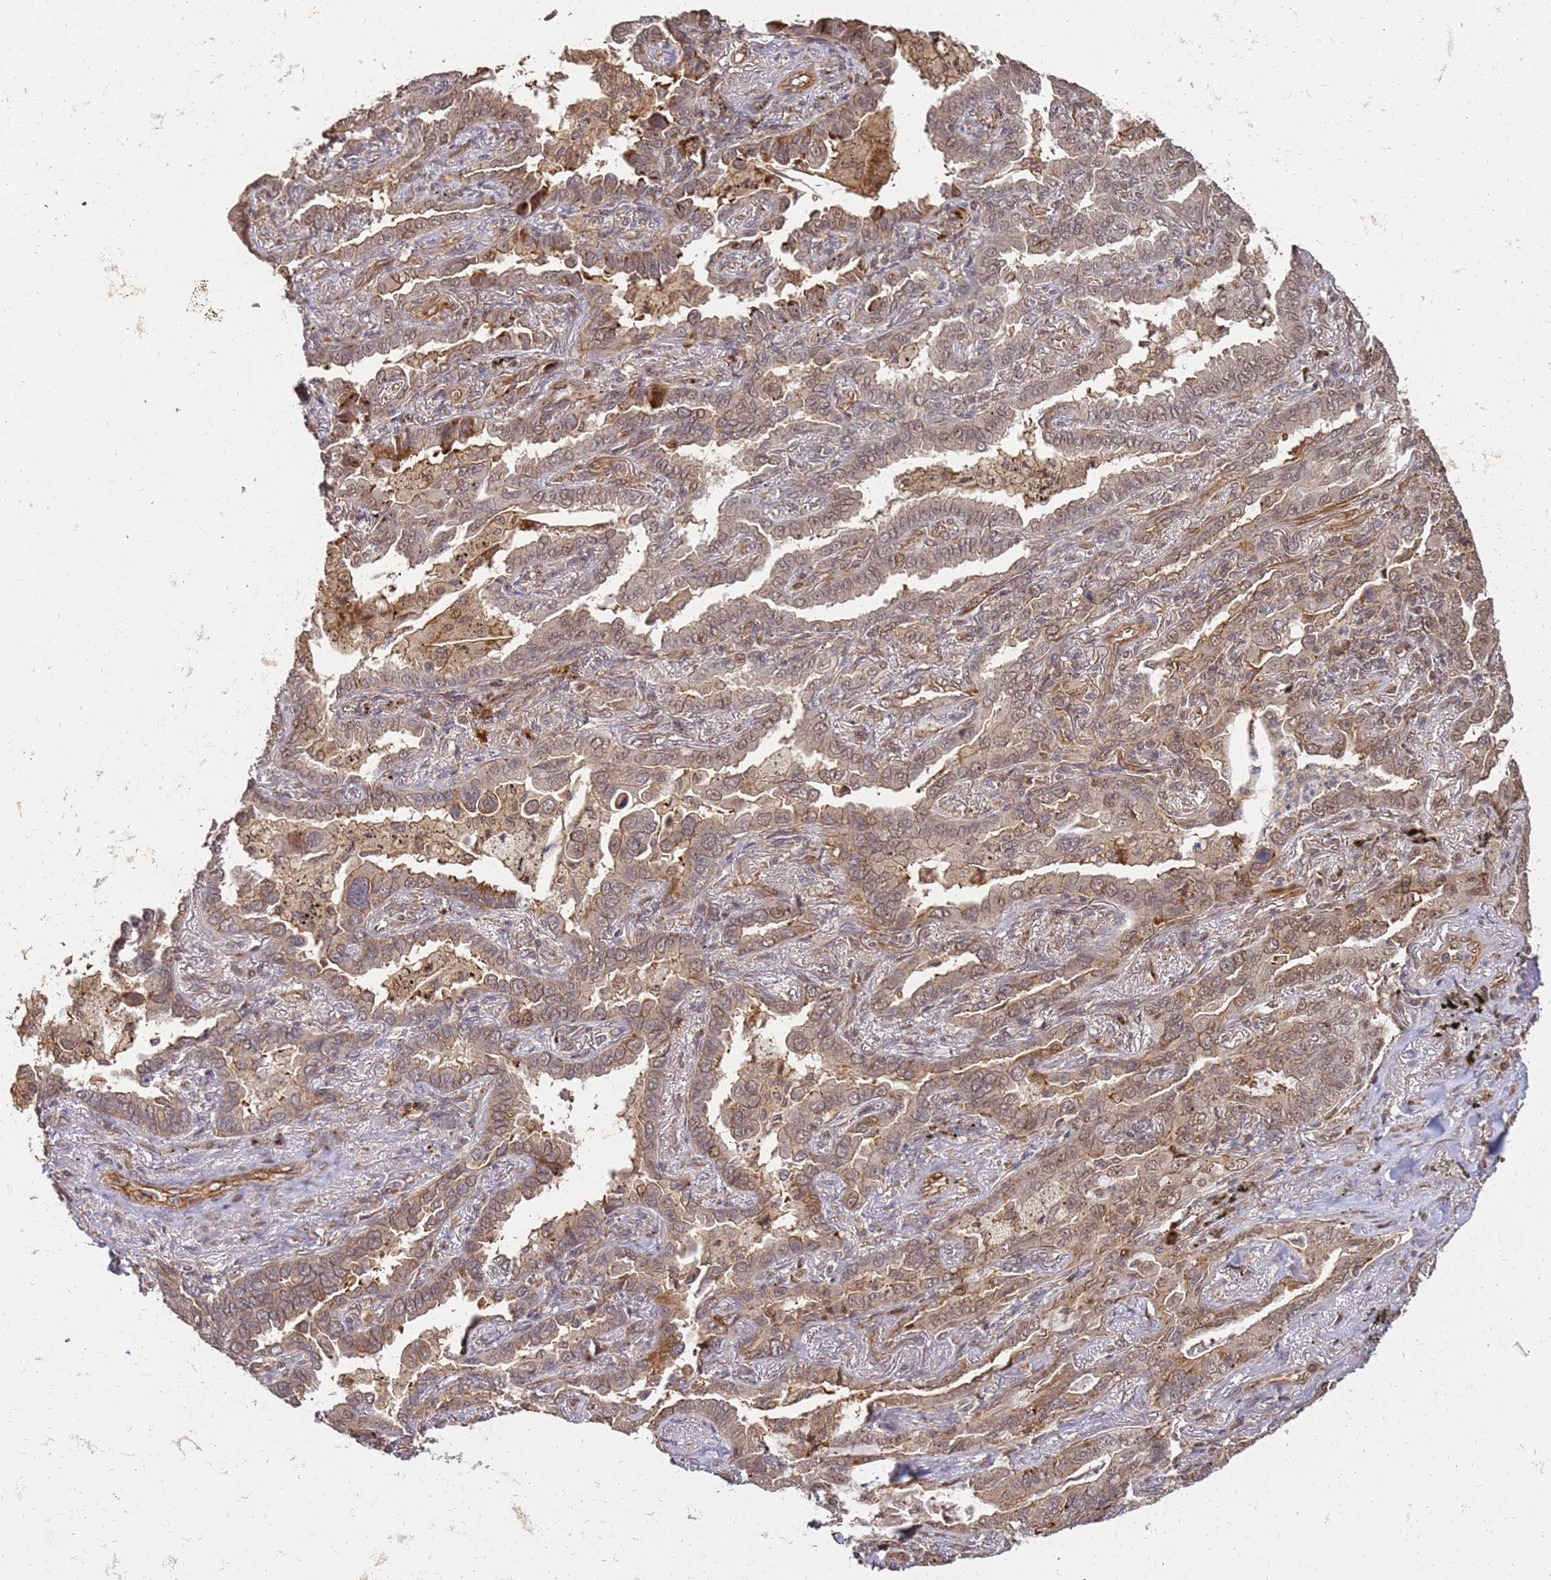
{"staining": {"intensity": "moderate", "quantity": ">75%", "location": "cytoplasmic/membranous,nuclear"}, "tissue": "lung cancer", "cell_type": "Tumor cells", "image_type": "cancer", "snomed": [{"axis": "morphology", "description": "Adenocarcinoma, NOS"}, {"axis": "topography", "description": "Lung"}], "caption": "A micrograph of adenocarcinoma (lung) stained for a protein reveals moderate cytoplasmic/membranous and nuclear brown staining in tumor cells.", "gene": "ST18", "patient": {"sex": "male", "age": 67}}